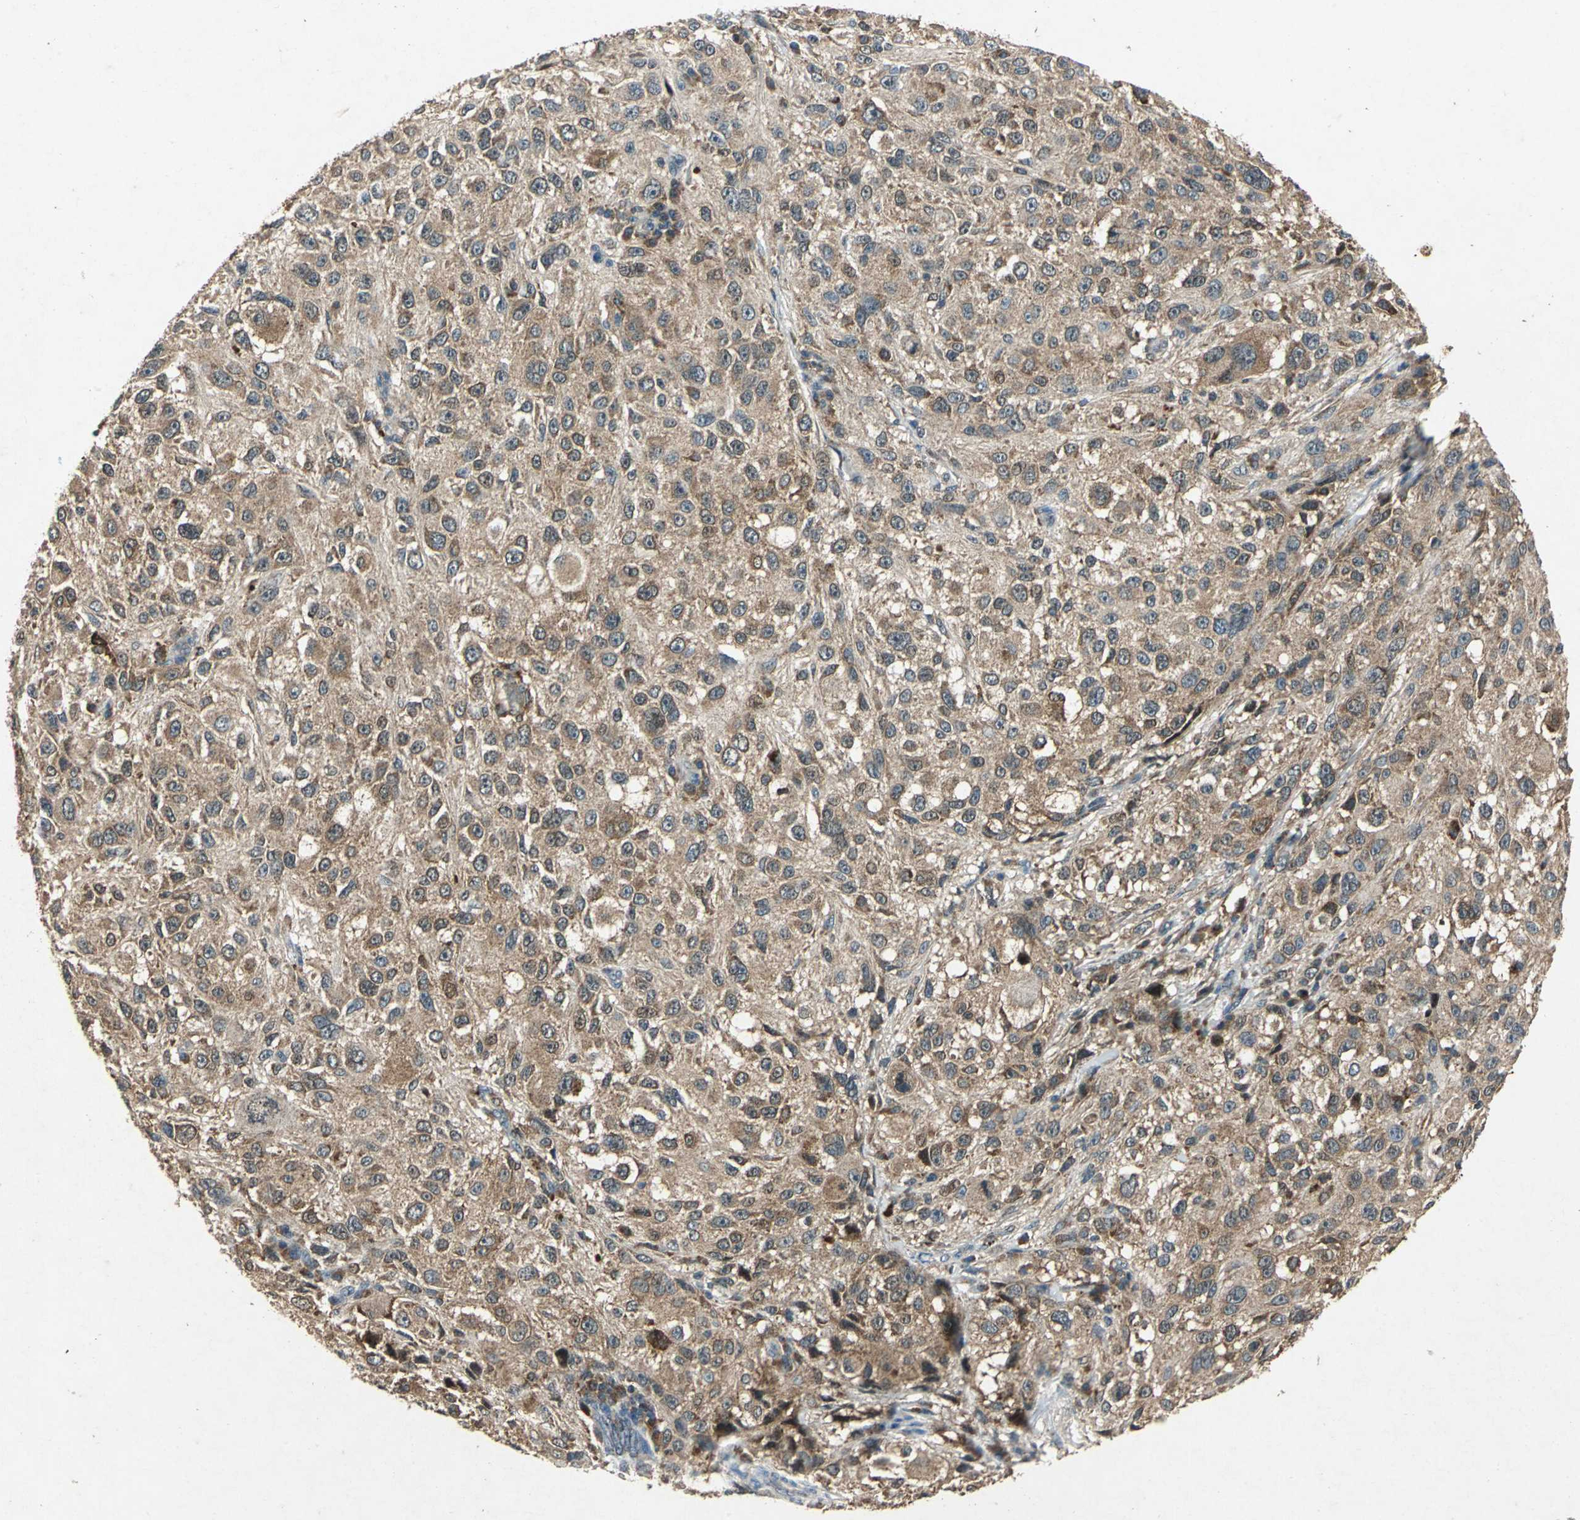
{"staining": {"intensity": "moderate", "quantity": ">75%", "location": "cytoplasmic/membranous"}, "tissue": "melanoma", "cell_type": "Tumor cells", "image_type": "cancer", "snomed": [{"axis": "morphology", "description": "Necrosis, NOS"}, {"axis": "morphology", "description": "Malignant melanoma, NOS"}, {"axis": "topography", "description": "Skin"}], "caption": "IHC photomicrograph of malignant melanoma stained for a protein (brown), which reveals medium levels of moderate cytoplasmic/membranous staining in about >75% of tumor cells.", "gene": "AHSA1", "patient": {"sex": "female", "age": 87}}